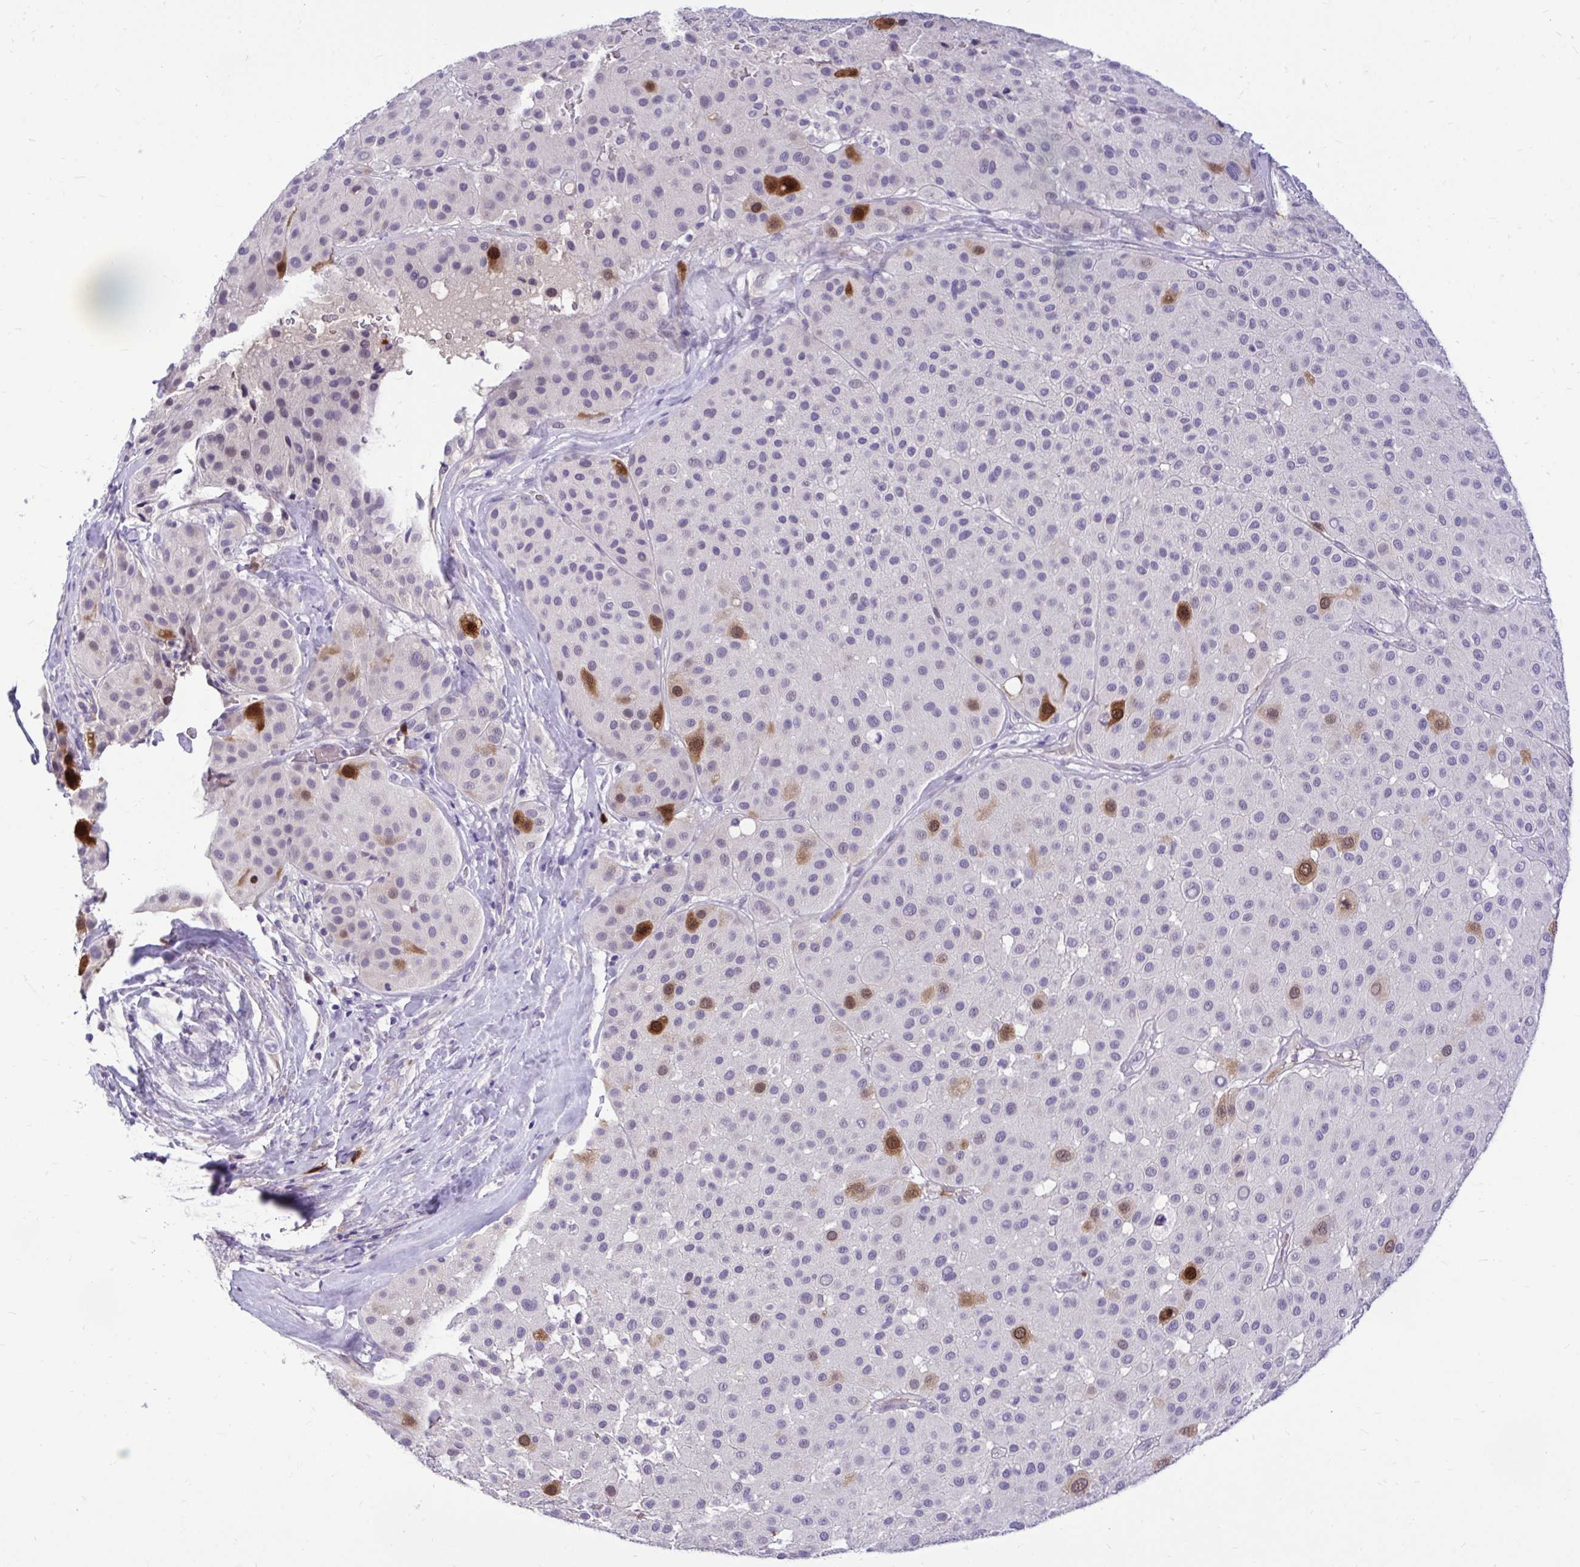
{"staining": {"intensity": "strong", "quantity": "<25%", "location": "cytoplasmic/membranous,nuclear"}, "tissue": "melanoma", "cell_type": "Tumor cells", "image_type": "cancer", "snomed": [{"axis": "morphology", "description": "Malignant melanoma, Metastatic site"}, {"axis": "topography", "description": "Smooth muscle"}], "caption": "High-magnification brightfield microscopy of malignant melanoma (metastatic site) stained with DAB (brown) and counterstained with hematoxylin (blue). tumor cells exhibit strong cytoplasmic/membranous and nuclear staining is appreciated in about<25% of cells. (Stains: DAB (3,3'-diaminobenzidine) in brown, nuclei in blue, Microscopy: brightfield microscopy at high magnification).", "gene": "CDC20", "patient": {"sex": "male", "age": 41}}